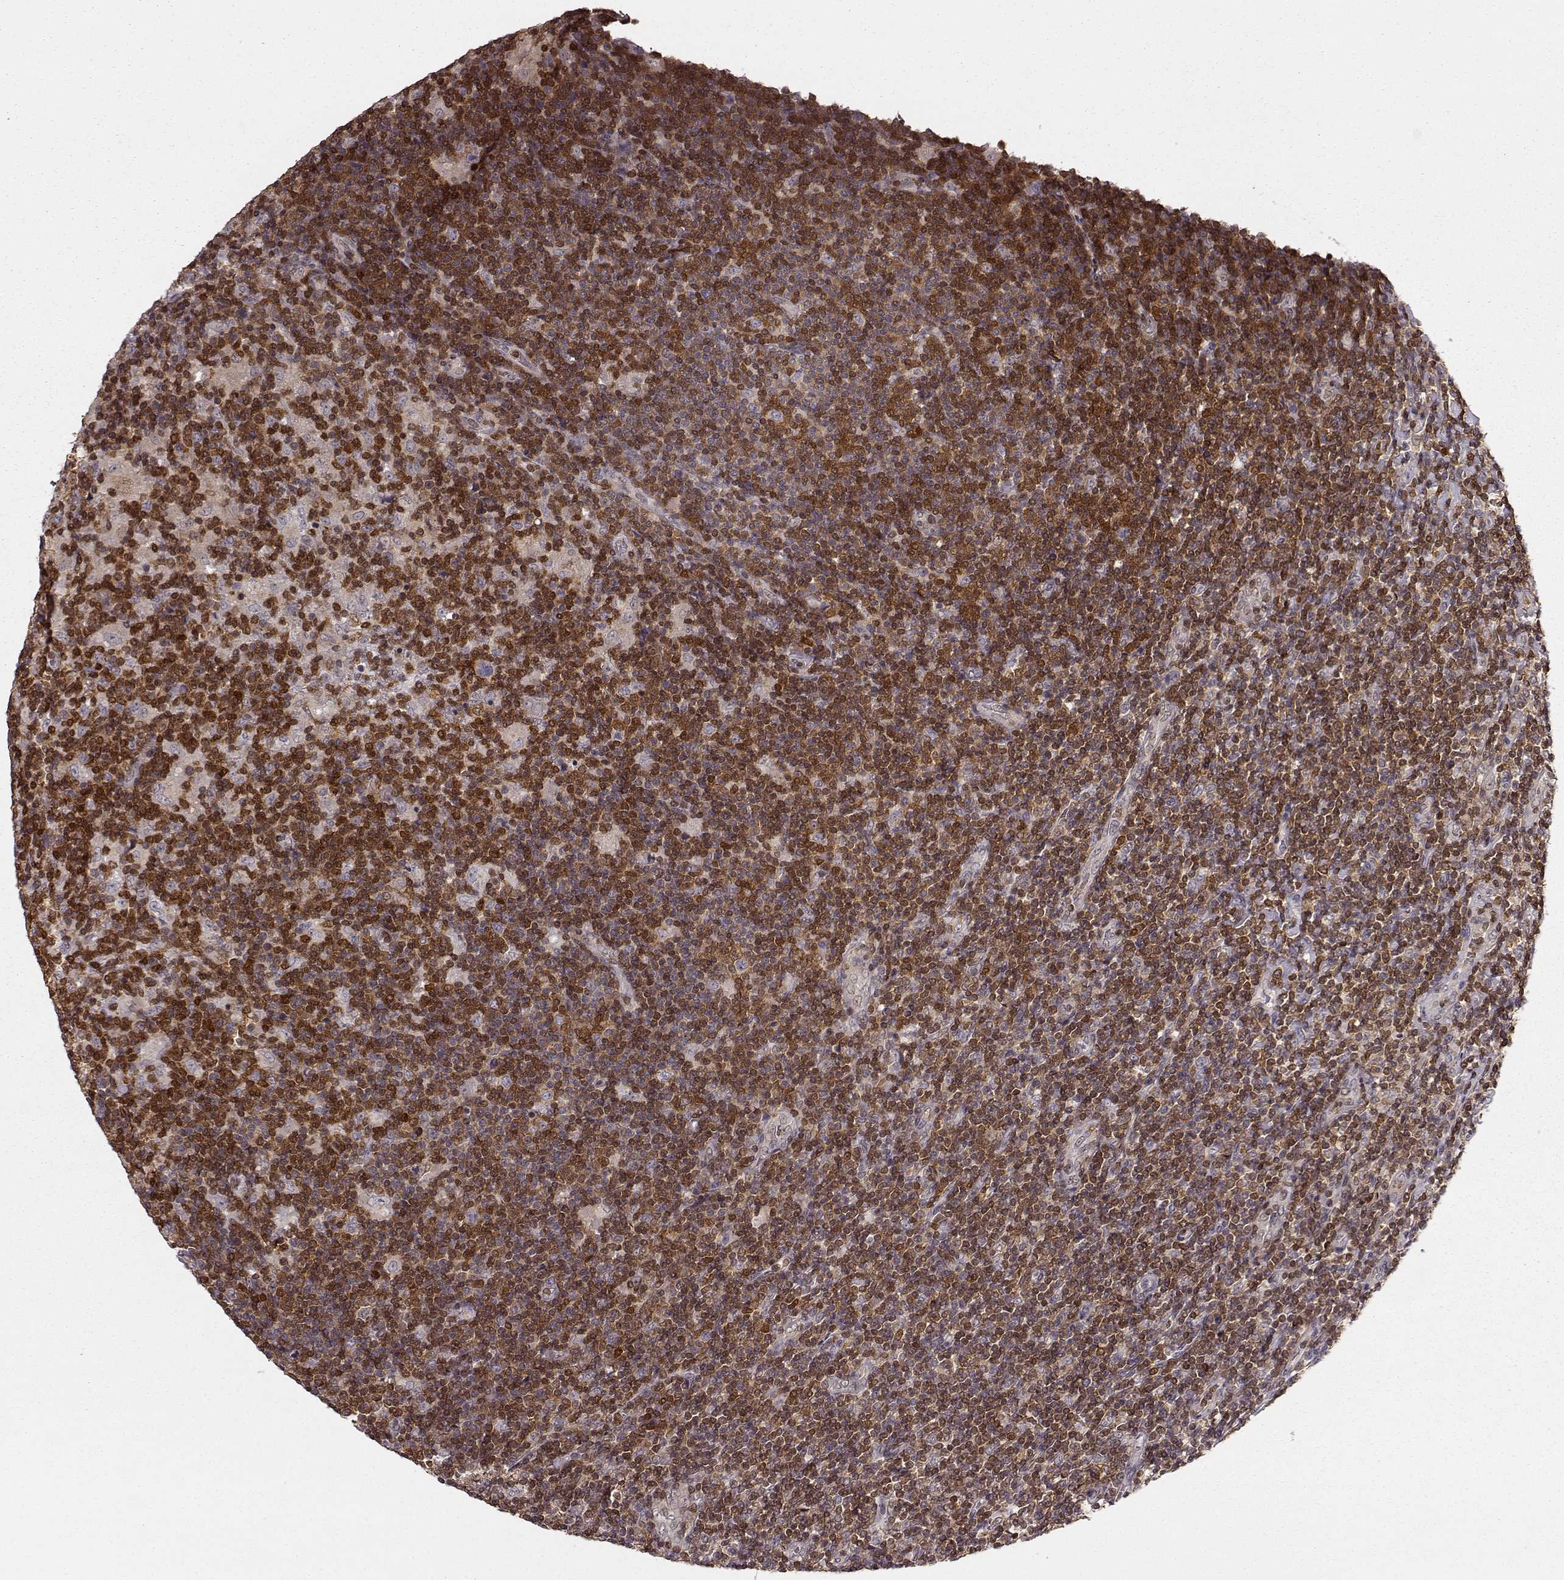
{"staining": {"intensity": "negative", "quantity": "none", "location": "none"}, "tissue": "lymphoma", "cell_type": "Tumor cells", "image_type": "cancer", "snomed": [{"axis": "morphology", "description": "Hodgkin's disease, NOS"}, {"axis": "topography", "description": "Lymph node"}], "caption": "Immunohistochemistry (IHC) histopathology image of neoplastic tissue: lymphoma stained with DAB (3,3'-diaminobenzidine) displays no significant protein expression in tumor cells.", "gene": "MFSD1", "patient": {"sex": "male", "age": 40}}